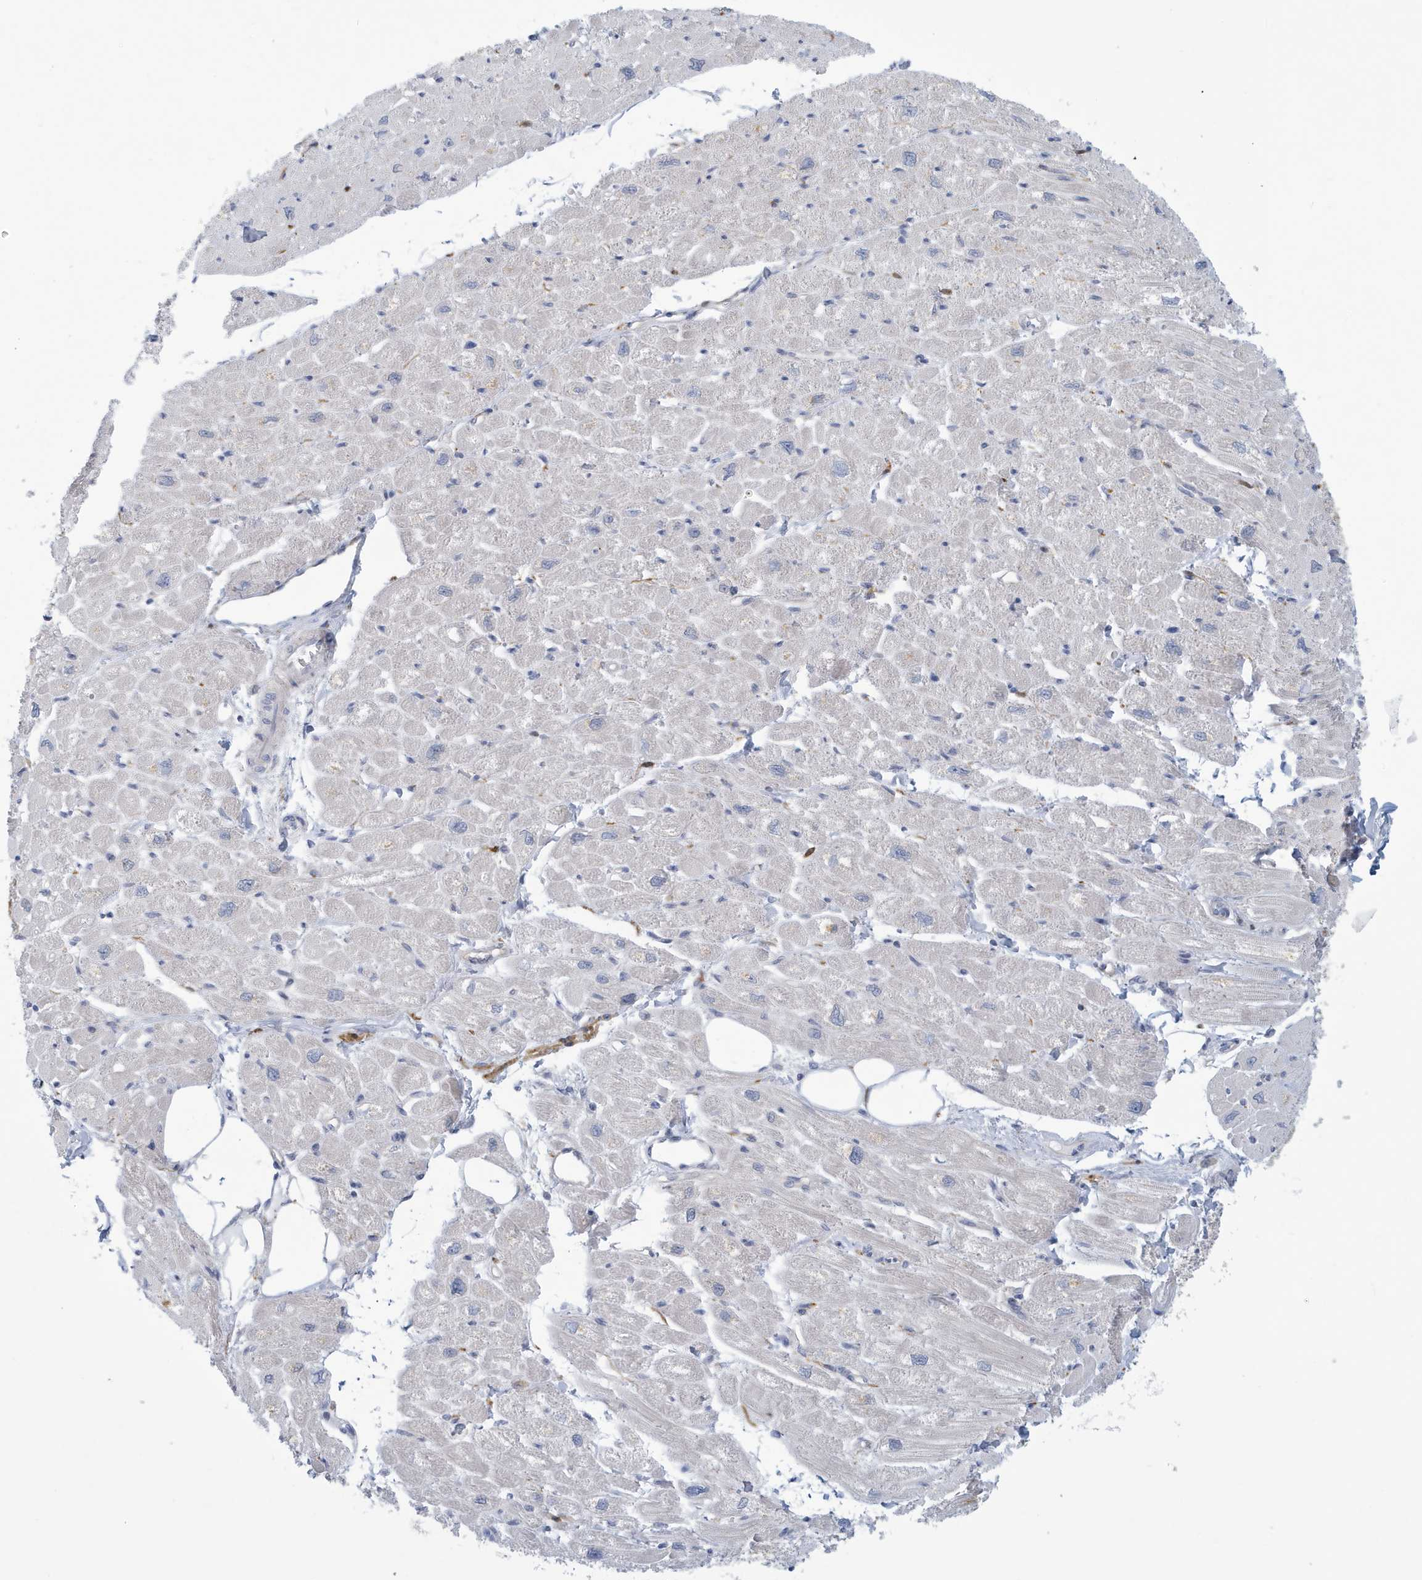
{"staining": {"intensity": "negative", "quantity": "none", "location": "none"}, "tissue": "heart muscle", "cell_type": "Cardiomyocytes", "image_type": "normal", "snomed": [{"axis": "morphology", "description": "Normal tissue, NOS"}, {"axis": "topography", "description": "Heart"}], "caption": "Immunohistochemistry photomicrograph of benign human heart muscle stained for a protein (brown), which shows no positivity in cardiomyocytes.", "gene": "VTA1", "patient": {"sex": "male", "age": 50}}